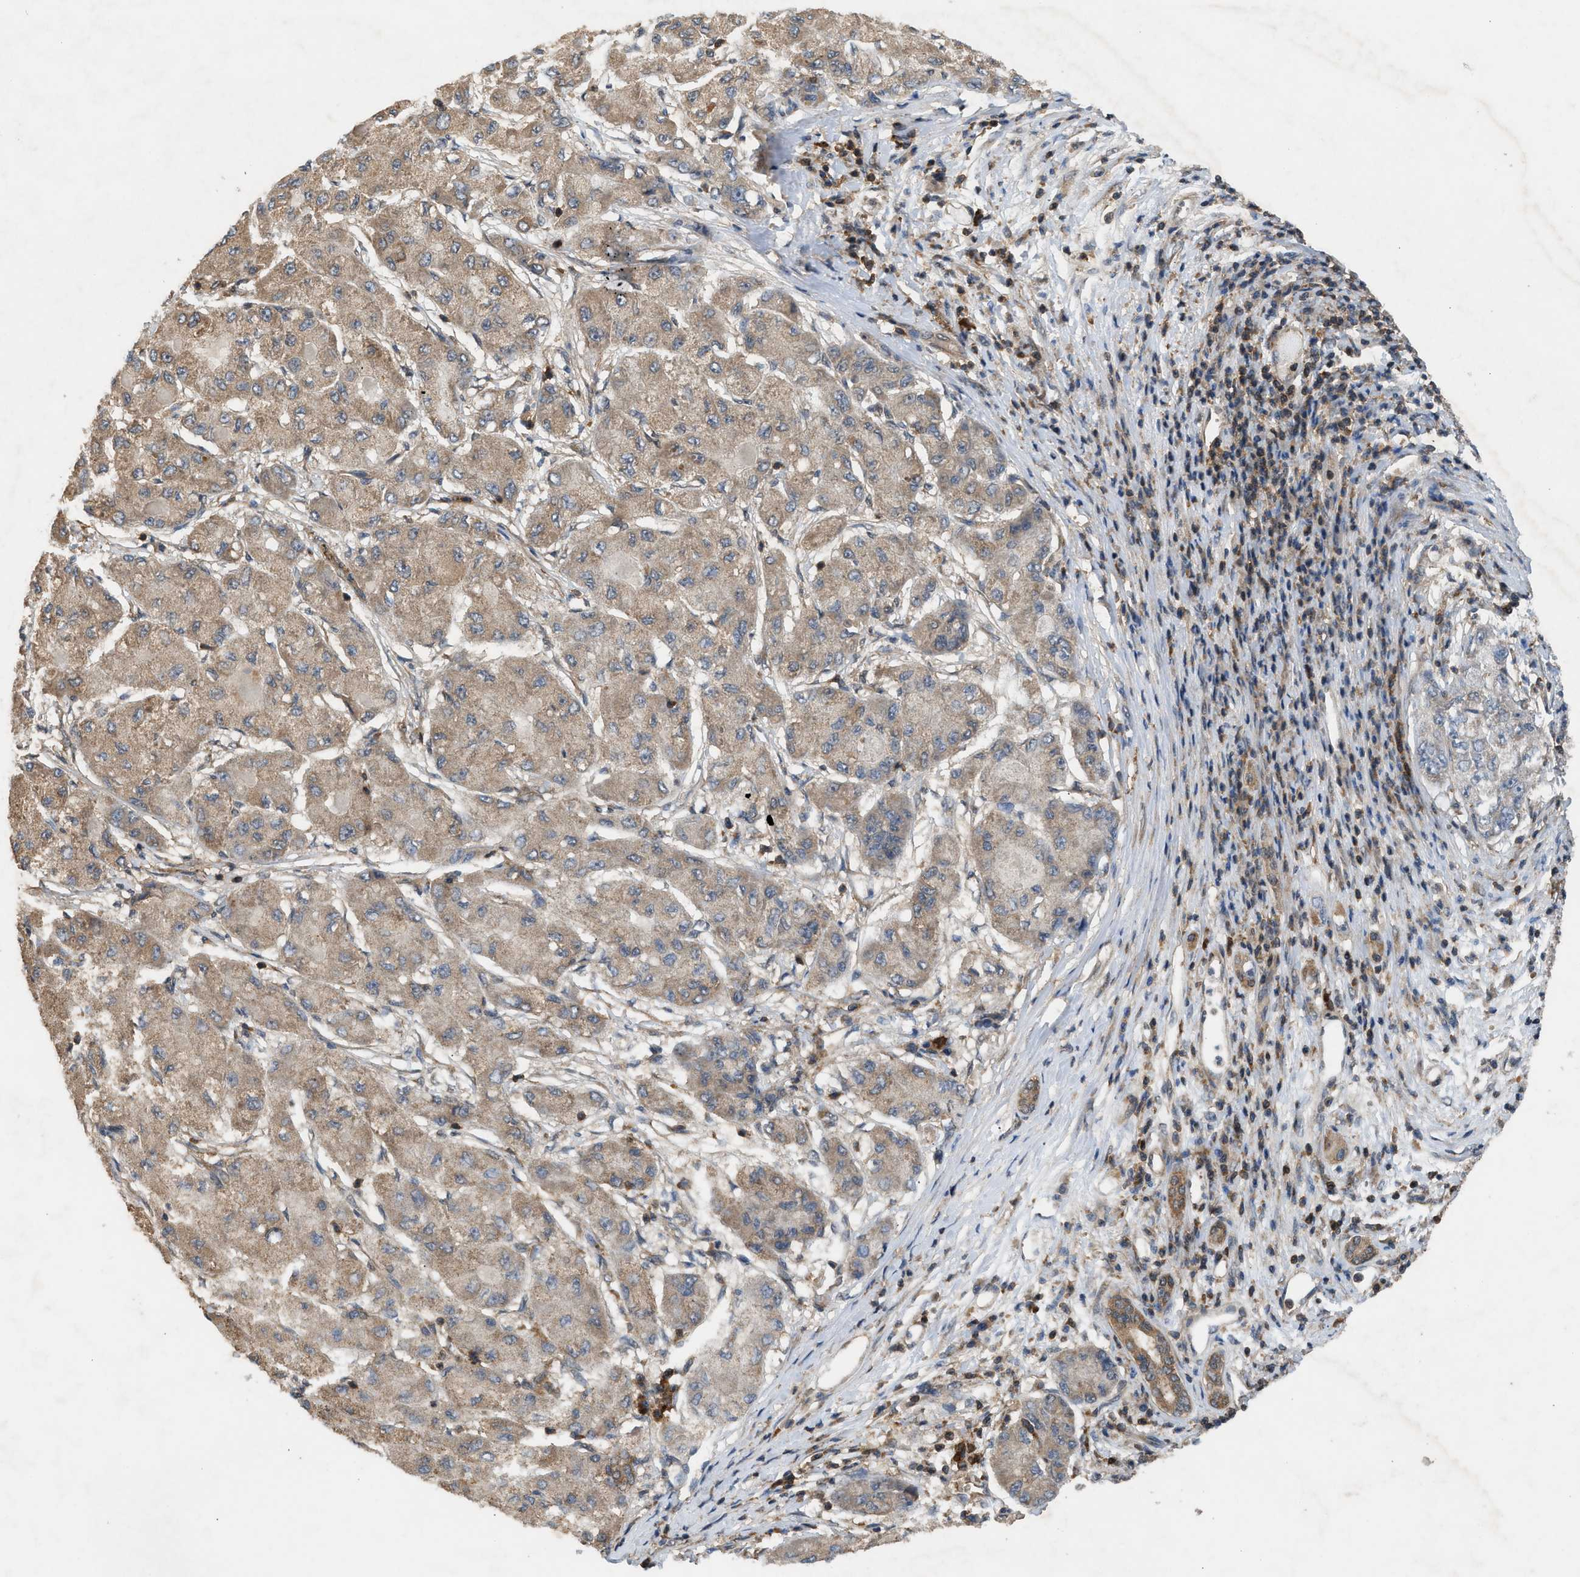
{"staining": {"intensity": "weak", "quantity": ">75%", "location": "cytoplasmic/membranous"}, "tissue": "liver cancer", "cell_type": "Tumor cells", "image_type": "cancer", "snomed": [{"axis": "morphology", "description": "Carcinoma, Hepatocellular, NOS"}, {"axis": "topography", "description": "Liver"}], "caption": "DAB (3,3'-diaminobenzidine) immunohistochemical staining of liver cancer displays weak cytoplasmic/membranous protein expression in approximately >75% of tumor cells. The protein of interest is stained brown, and the nuclei are stained in blue (DAB (3,3'-diaminobenzidine) IHC with brightfield microscopy, high magnification).", "gene": "OXSR1", "patient": {"sex": "male", "age": 80}}